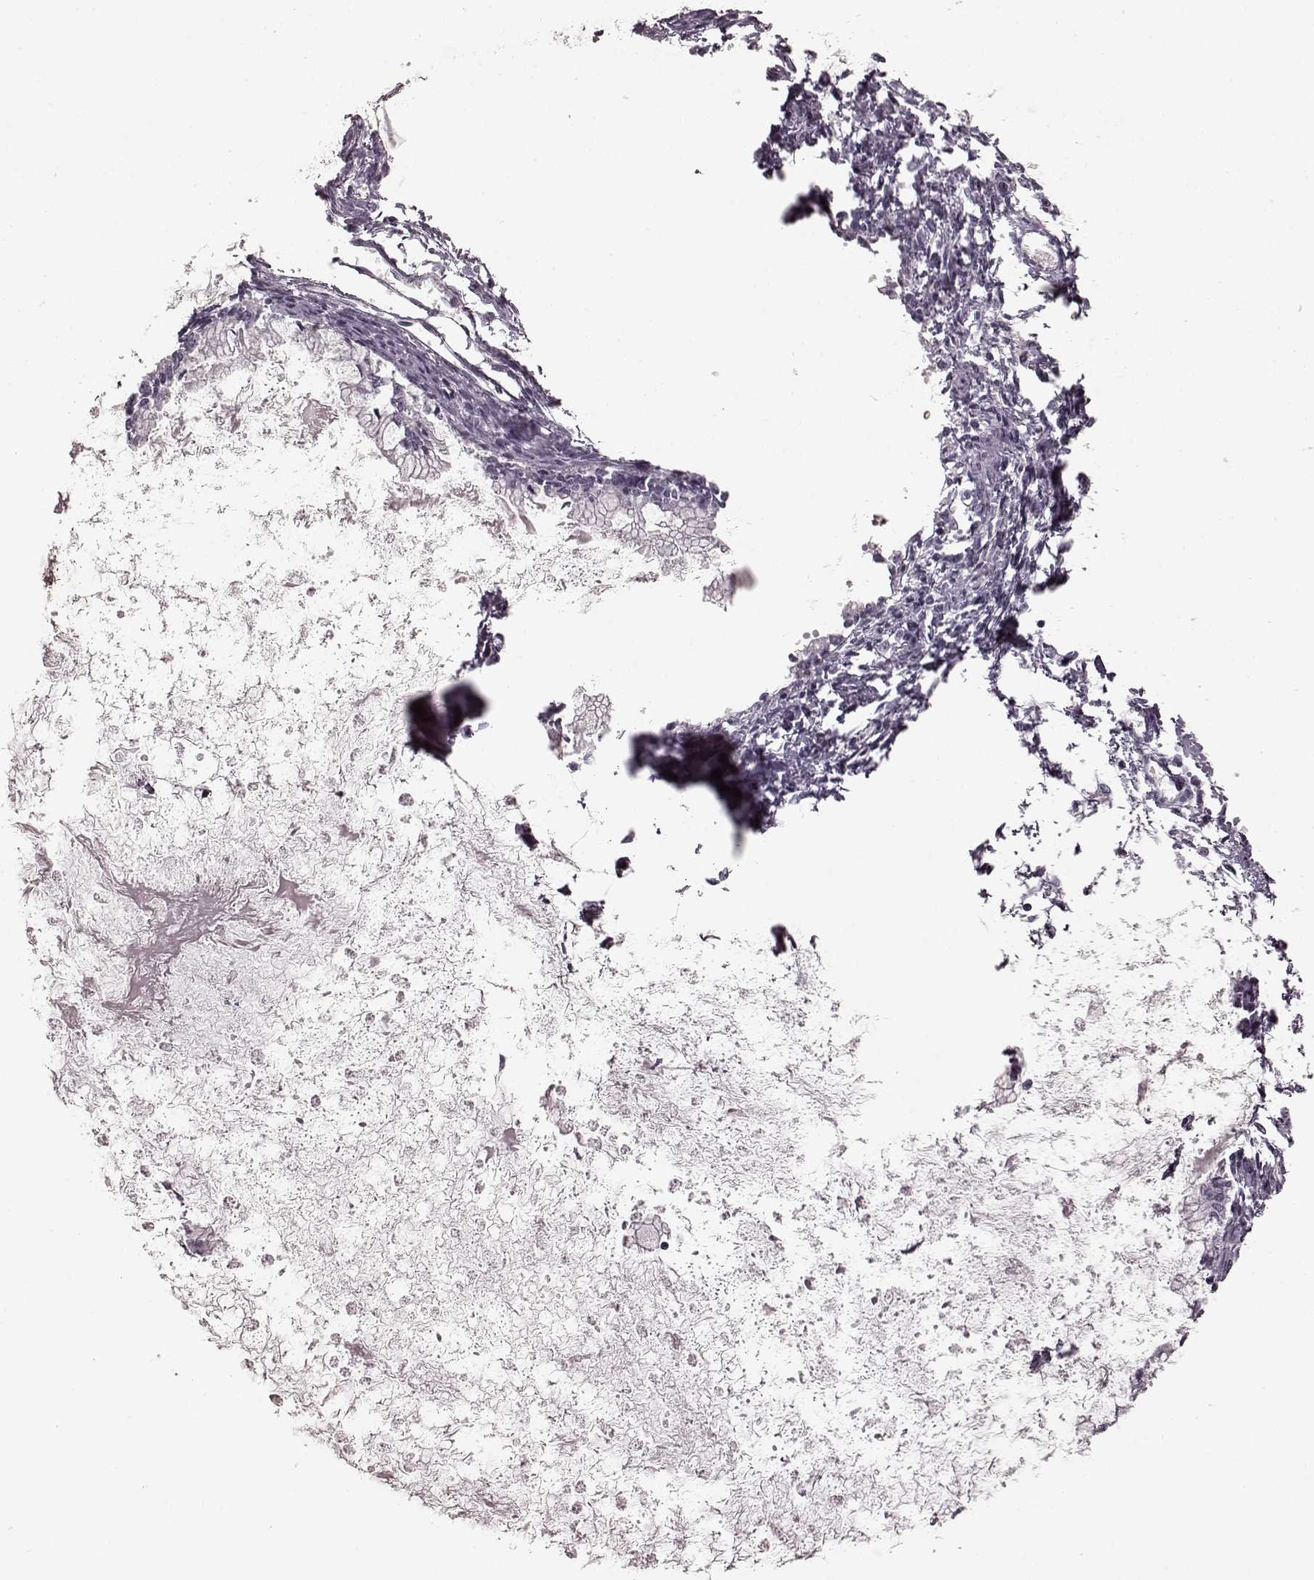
{"staining": {"intensity": "negative", "quantity": "none", "location": "none"}, "tissue": "ovarian cancer", "cell_type": "Tumor cells", "image_type": "cancer", "snomed": [{"axis": "morphology", "description": "Cystadenocarcinoma, mucinous, NOS"}, {"axis": "topography", "description": "Ovary"}], "caption": "Image shows no significant protein expression in tumor cells of ovarian cancer (mucinous cystadenocarcinoma).", "gene": "TRPM1", "patient": {"sex": "female", "age": 67}}